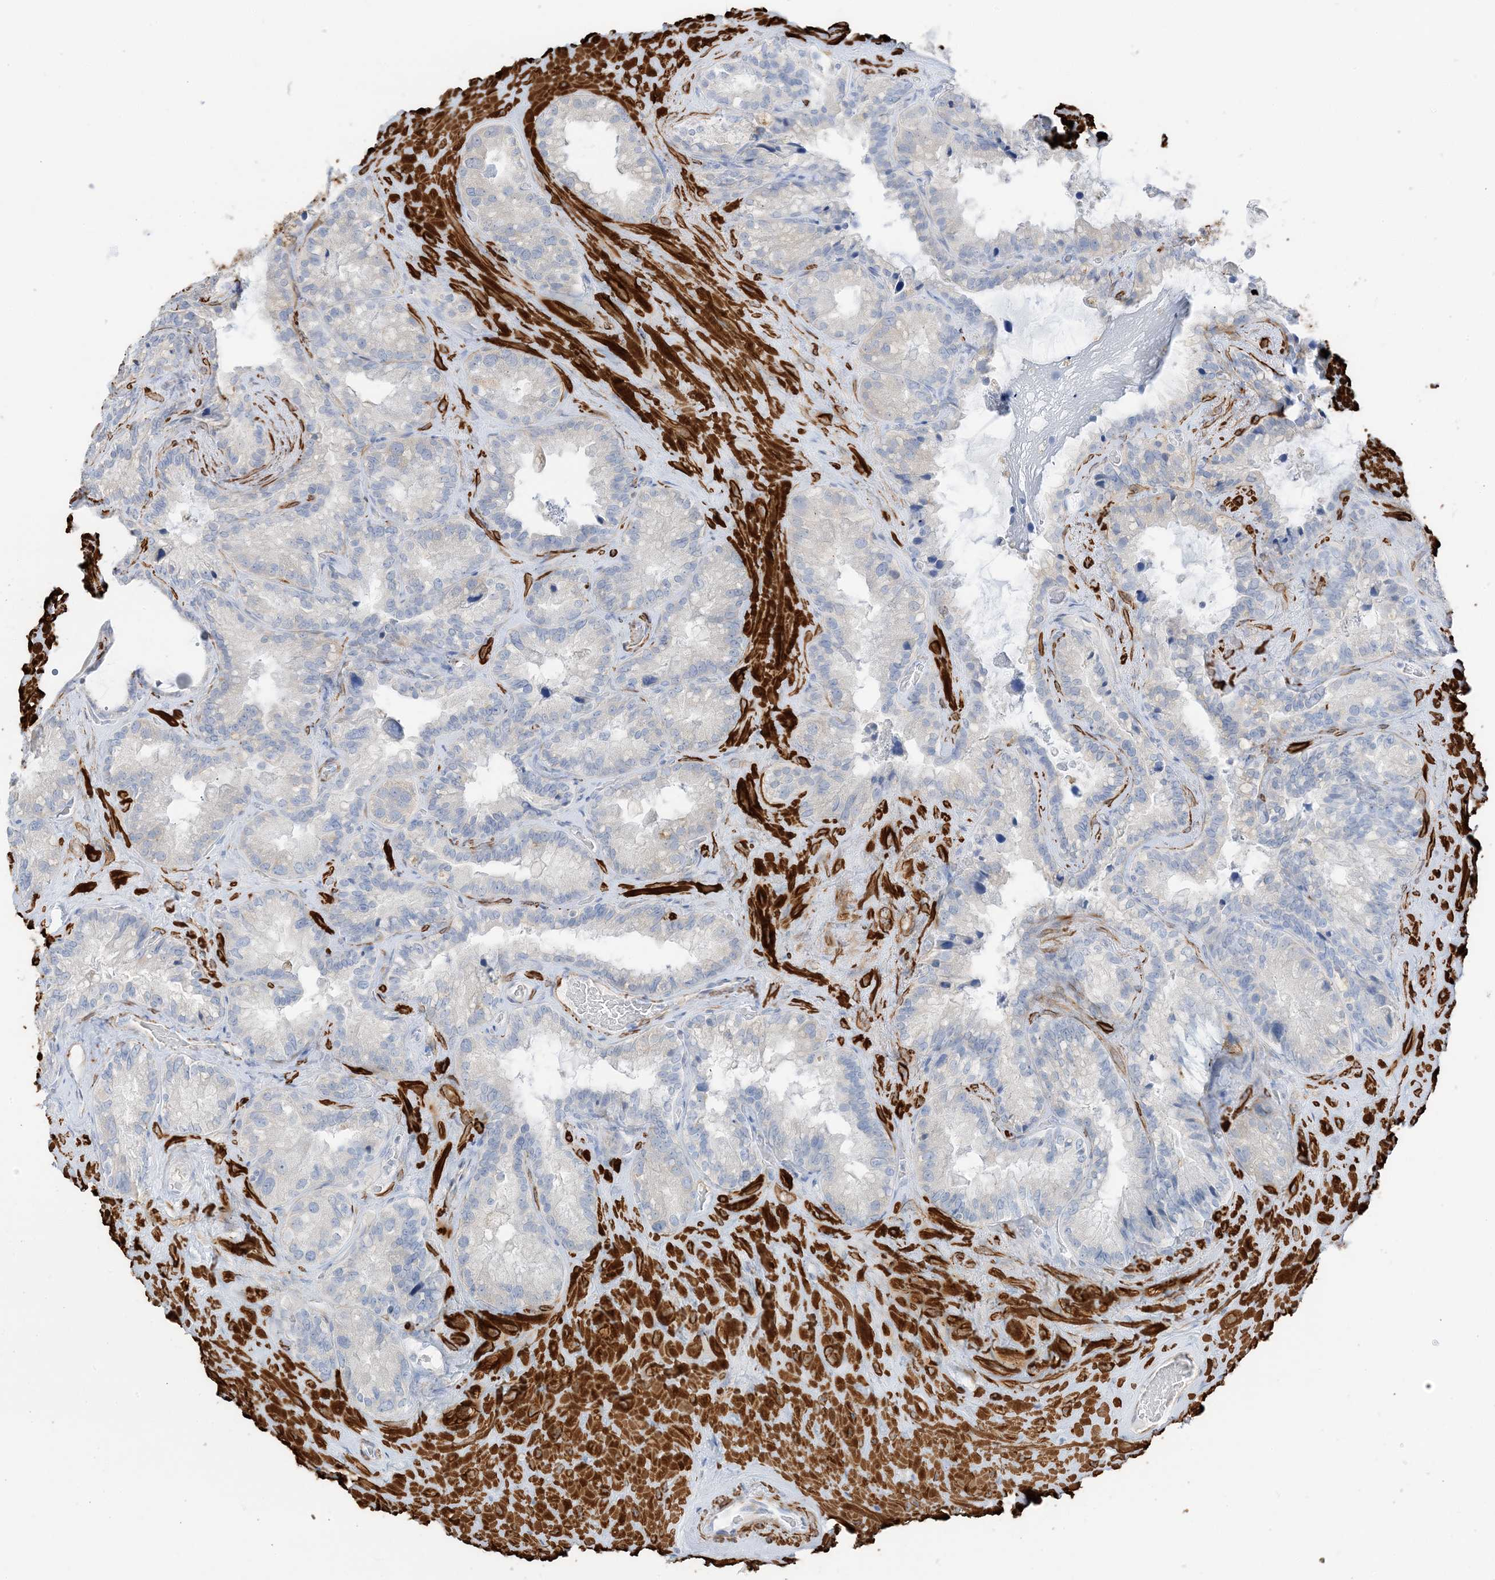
{"staining": {"intensity": "negative", "quantity": "none", "location": "none"}, "tissue": "seminal vesicle", "cell_type": "Glandular cells", "image_type": "normal", "snomed": [{"axis": "morphology", "description": "Normal tissue, NOS"}, {"axis": "topography", "description": "Prostate"}, {"axis": "topography", "description": "Seminal veicle"}], "caption": "This is an immunohistochemistry (IHC) histopathology image of benign human seminal vesicle. There is no staining in glandular cells.", "gene": "SLC22A13", "patient": {"sex": "male", "age": 68}}